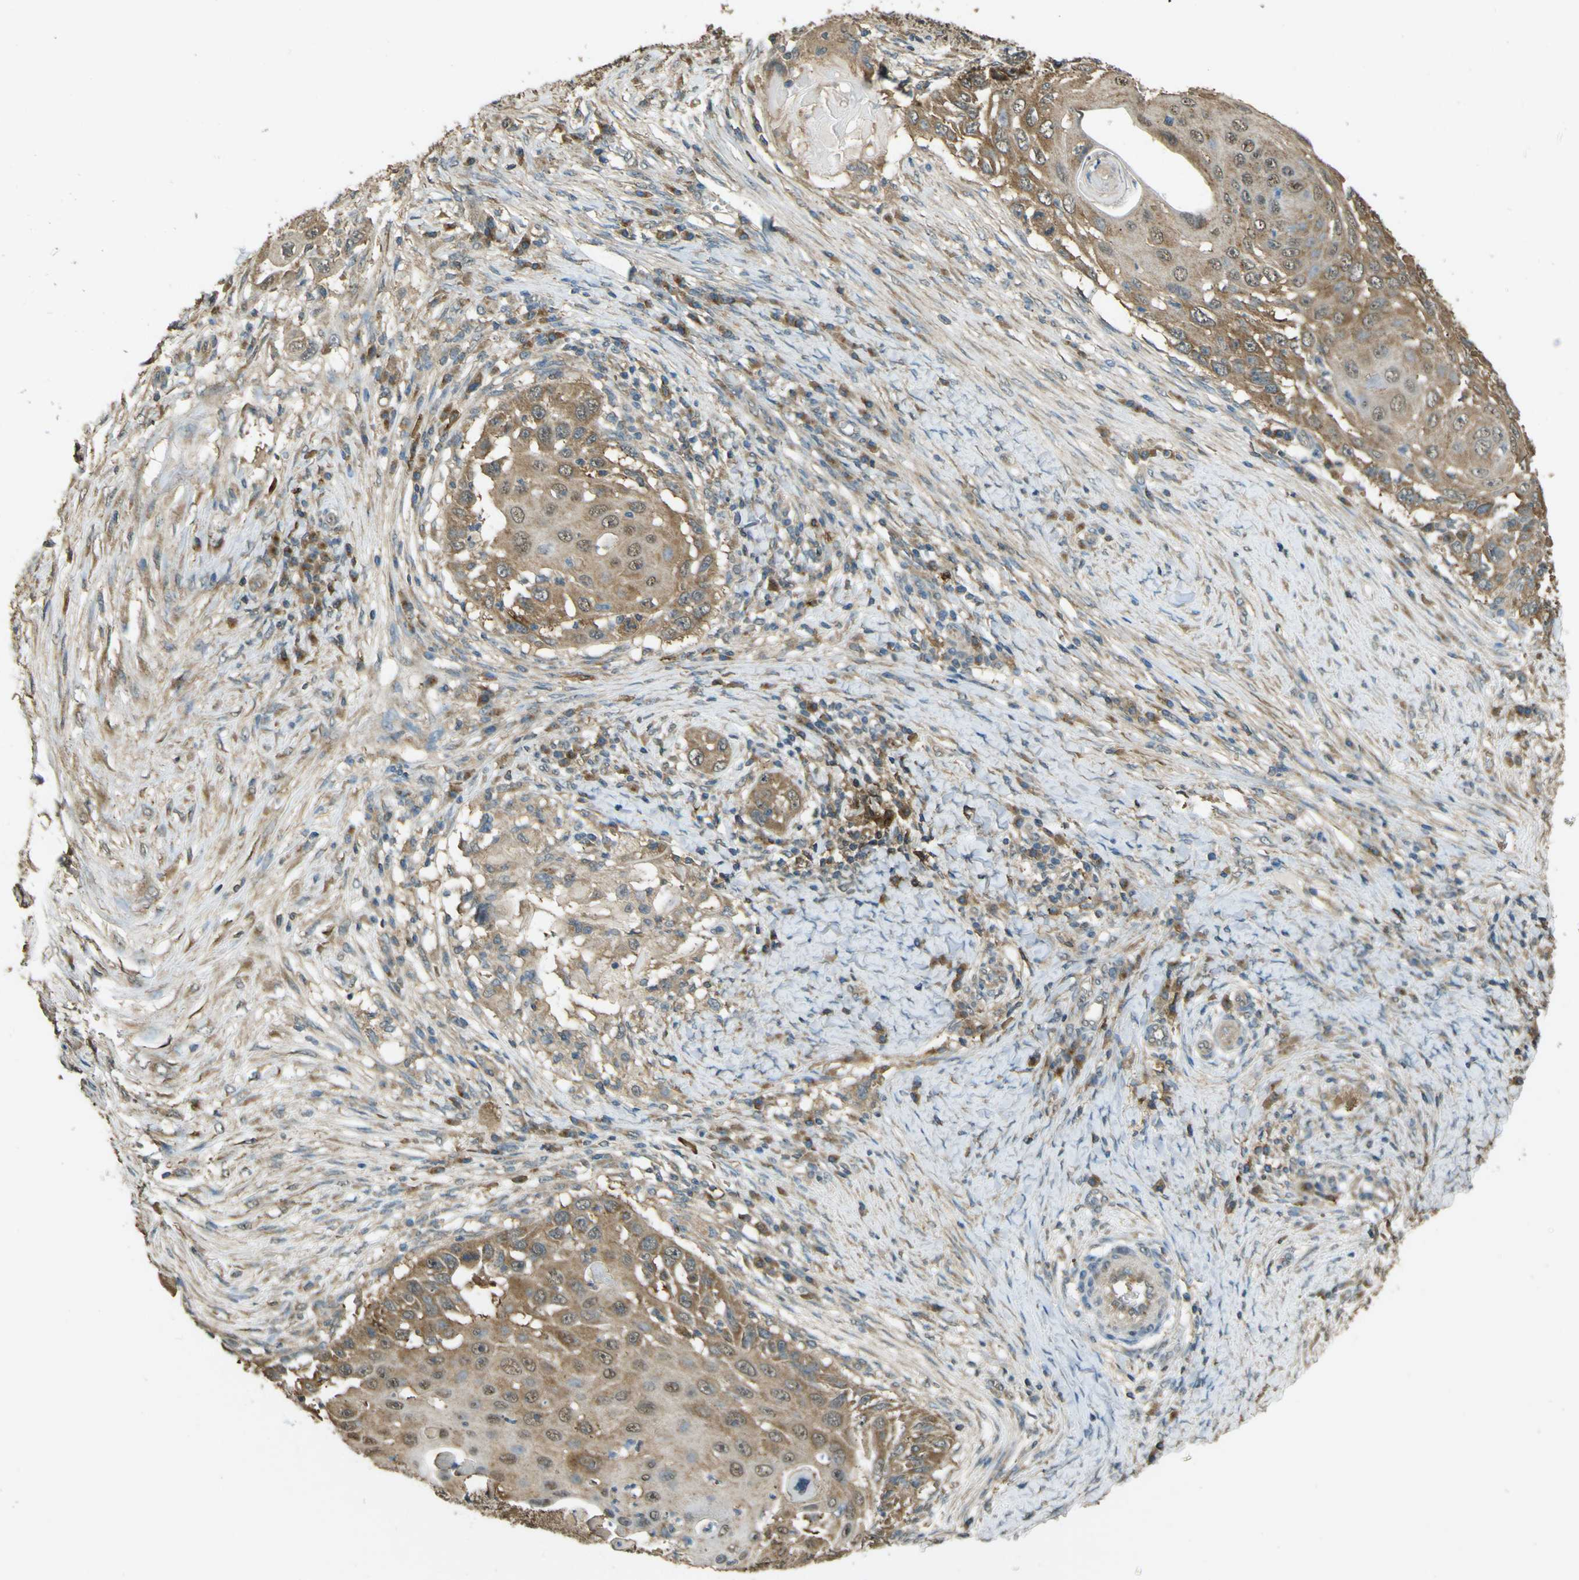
{"staining": {"intensity": "moderate", "quantity": ">75%", "location": "cytoplasmic/membranous,nuclear"}, "tissue": "skin cancer", "cell_type": "Tumor cells", "image_type": "cancer", "snomed": [{"axis": "morphology", "description": "Squamous cell carcinoma, NOS"}, {"axis": "topography", "description": "Skin"}], "caption": "IHC image of human skin squamous cell carcinoma stained for a protein (brown), which demonstrates medium levels of moderate cytoplasmic/membranous and nuclear positivity in approximately >75% of tumor cells.", "gene": "GOLGA1", "patient": {"sex": "female", "age": 44}}